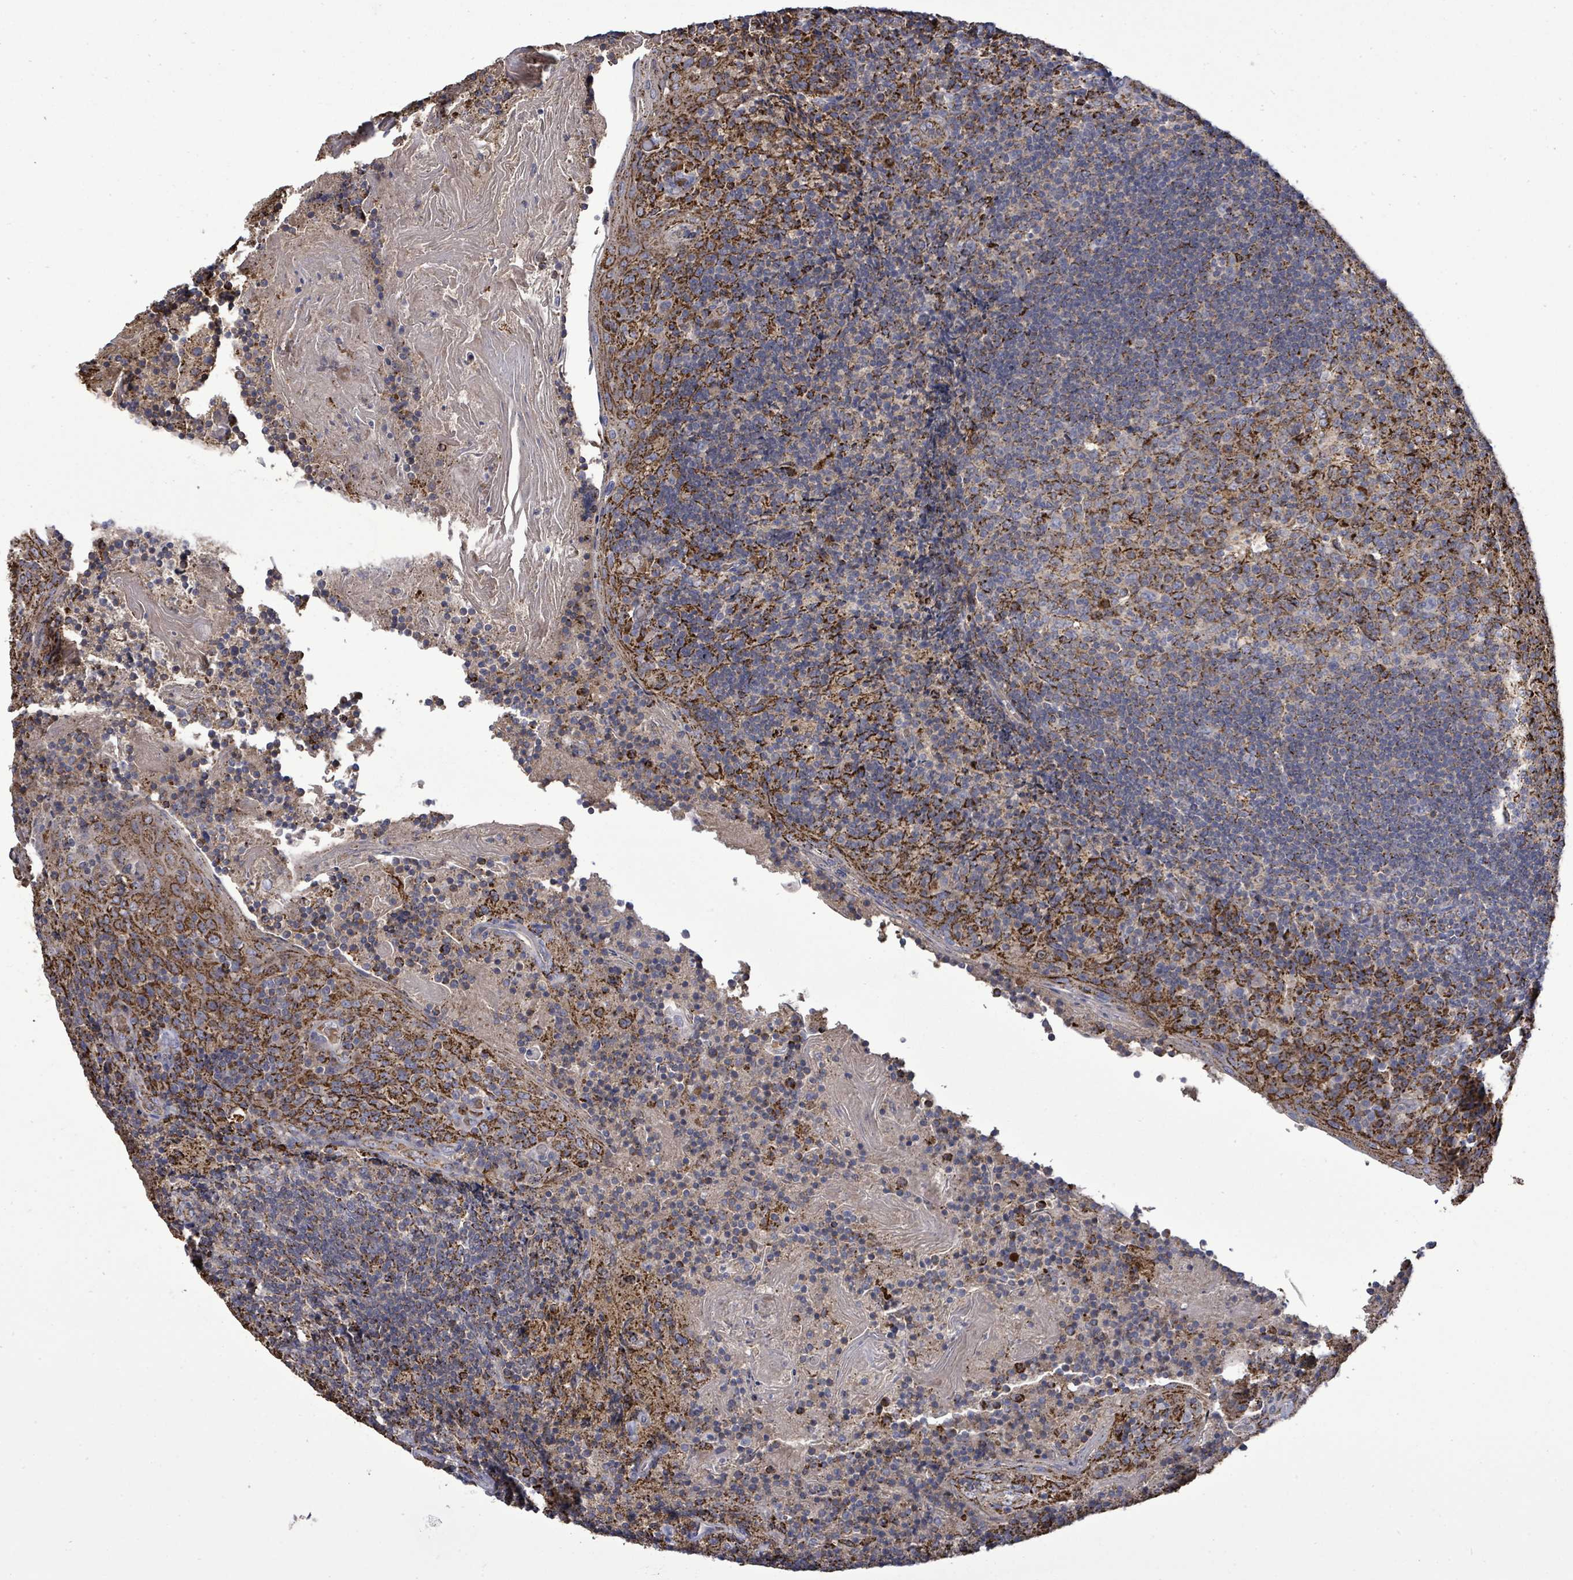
{"staining": {"intensity": "strong", "quantity": "25%-75%", "location": "cytoplasmic/membranous"}, "tissue": "tonsil", "cell_type": "Germinal center cells", "image_type": "normal", "snomed": [{"axis": "morphology", "description": "Normal tissue, NOS"}, {"axis": "topography", "description": "Tonsil"}], "caption": "Immunohistochemical staining of unremarkable human tonsil shows 25%-75% levels of strong cytoplasmic/membranous protein positivity in about 25%-75% of germinal center cells.", "gene": "MTMR12", "patient": {"sex": "female", "age": 10}}